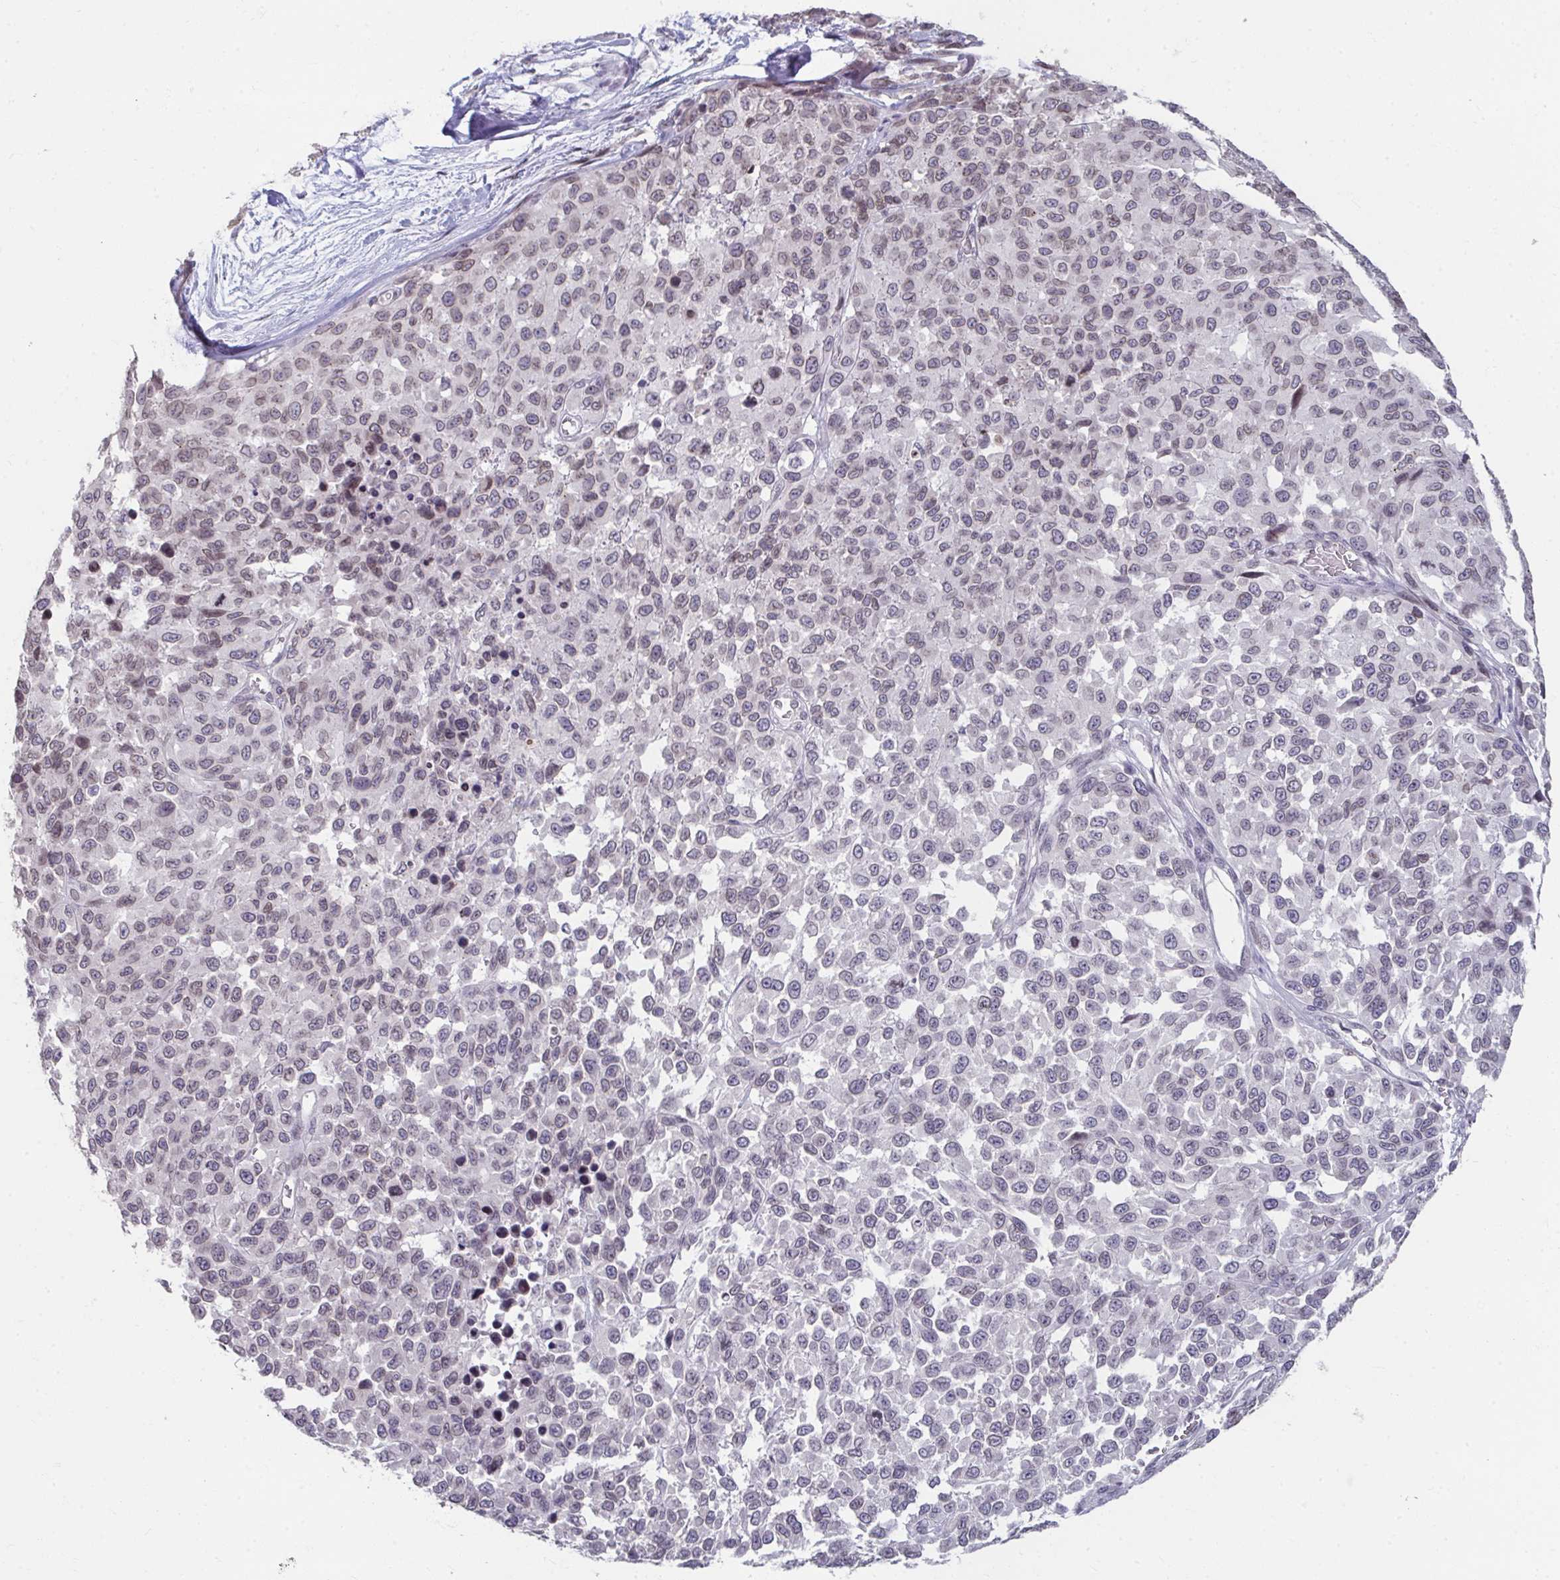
{"staining": {"intensity": "weak", "quantity": "<25%", "location": "nuclear"}, "tissue": "melanoma", "cell_type": "Tumor cells", "image_type": "cancer", "snomed": [{"axis": "morphology", "description": "Malignant melanoma, NOS"}, {"axis": "topography", "description": "Skin"}], "caption": "High magnification brightfield microscopy of malignant melanoma stained with DAB (brown) and counterstained with hematoxylin (blue): tumor cells show no significant expression.", "gene": "NUP133", "patient": {"sex": "male", "age": 62}}